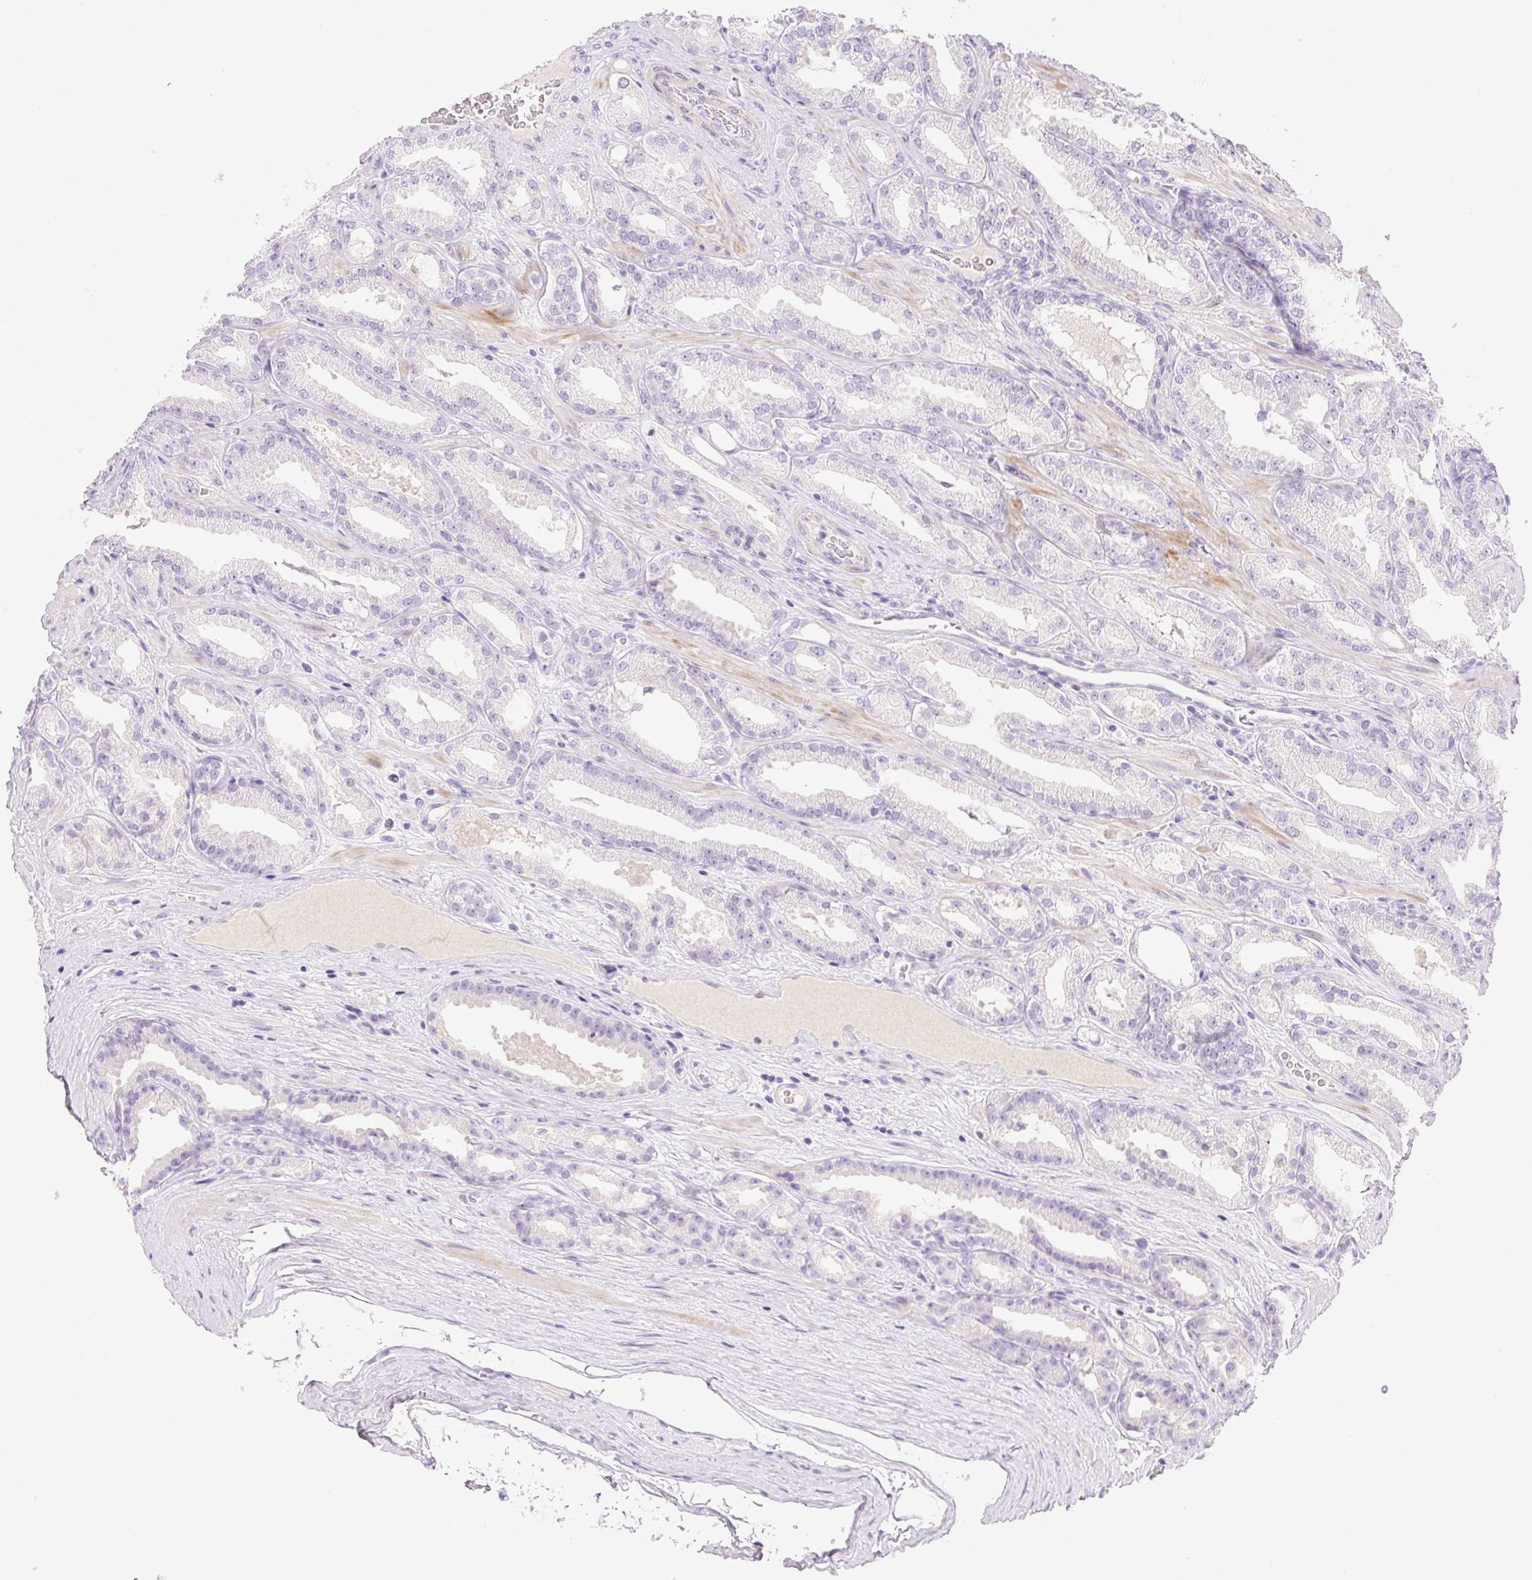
{"staining": {"intensity": "negative", "quantity": "none", "location": "none"}, "tissue": "prostate cancer", "cell_type": "Tumor cells", "image_type": "cancer", "snomed": [{"axis": "morphology", "description": "Adenocarcinoma, Low grade"}, {"axis": "topography", "description": "Prostate"}], "caption": "Tumor cells show no significant protein staining in prostate low-grade adenocarcinoma.", "gene": "EMX2", "patient": {"sex": "male", "age": 61}}